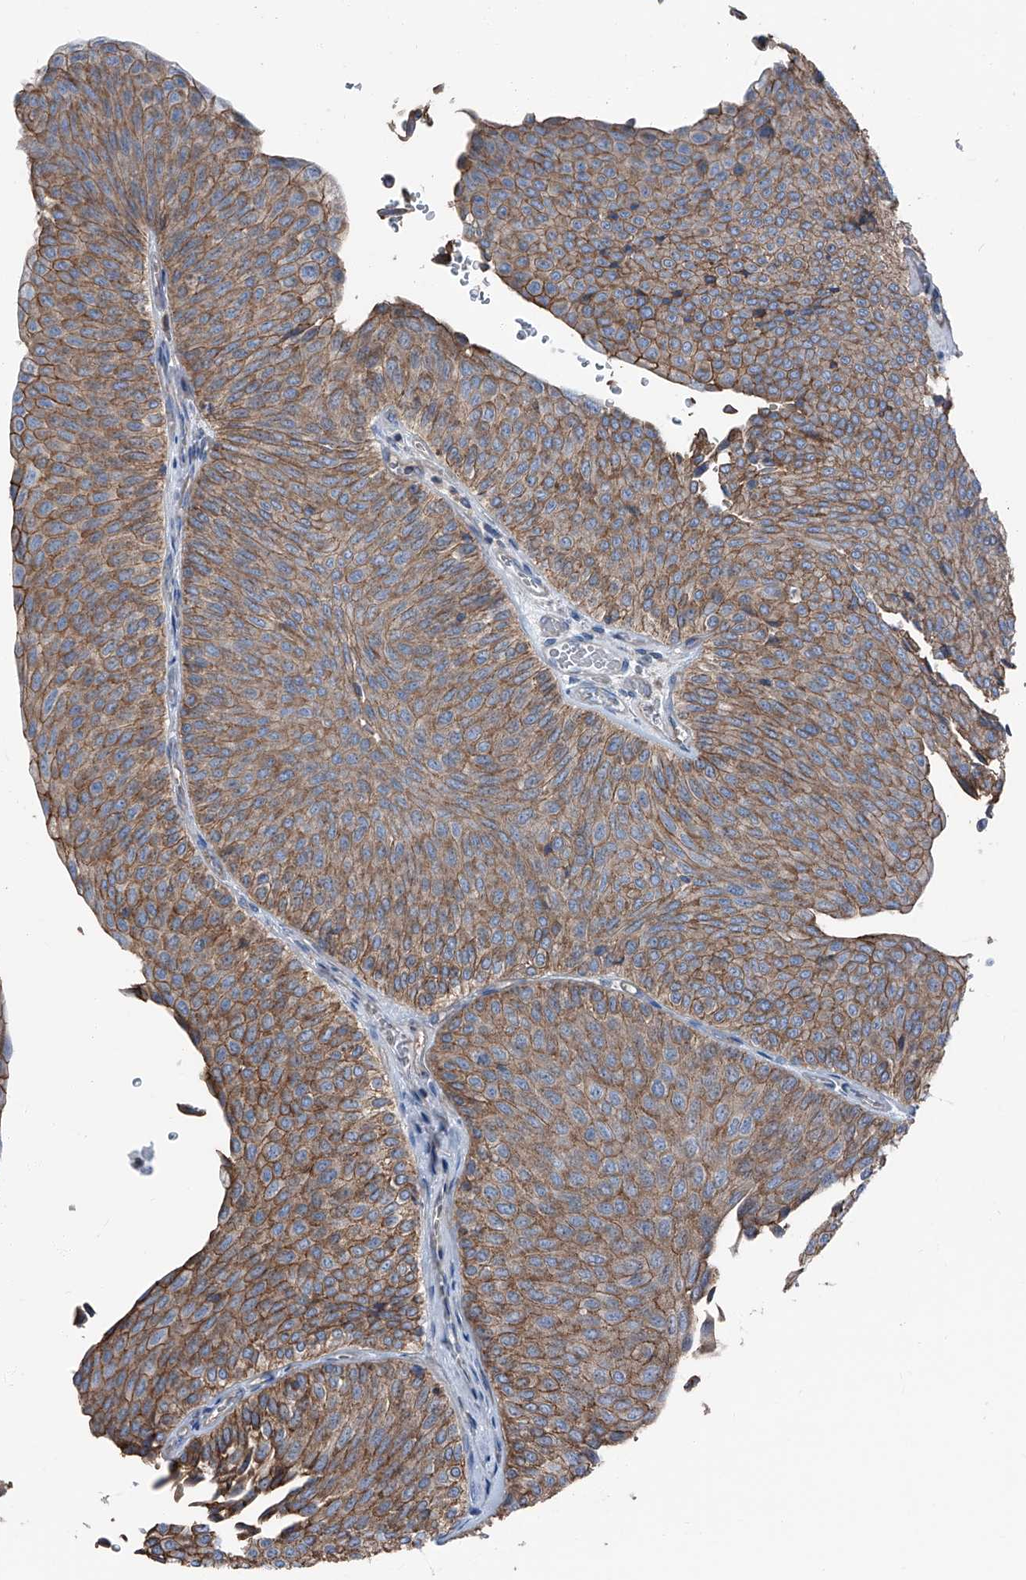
{"staining": {"intensity": "moderate", "quantity": ">75%", "location": "cytoplasmic/membranous"}, "tissue": "urothelial cancer", "cell_type": "Tumor cells", "image_type": "cancer", "snomed": [{"axis": "morphology", "description": "Urothelial carcinoma, Low grade"}, {"axis": "topography", "description": "Urinary bladder"}], "caption": "Protein staining exhibits moderate cytoplasmic/membranous positivity in about >75% of tumor cells in urothelial cancer.", "gene": "GPR142", "patient": {"sex": "male", "age": 78}}